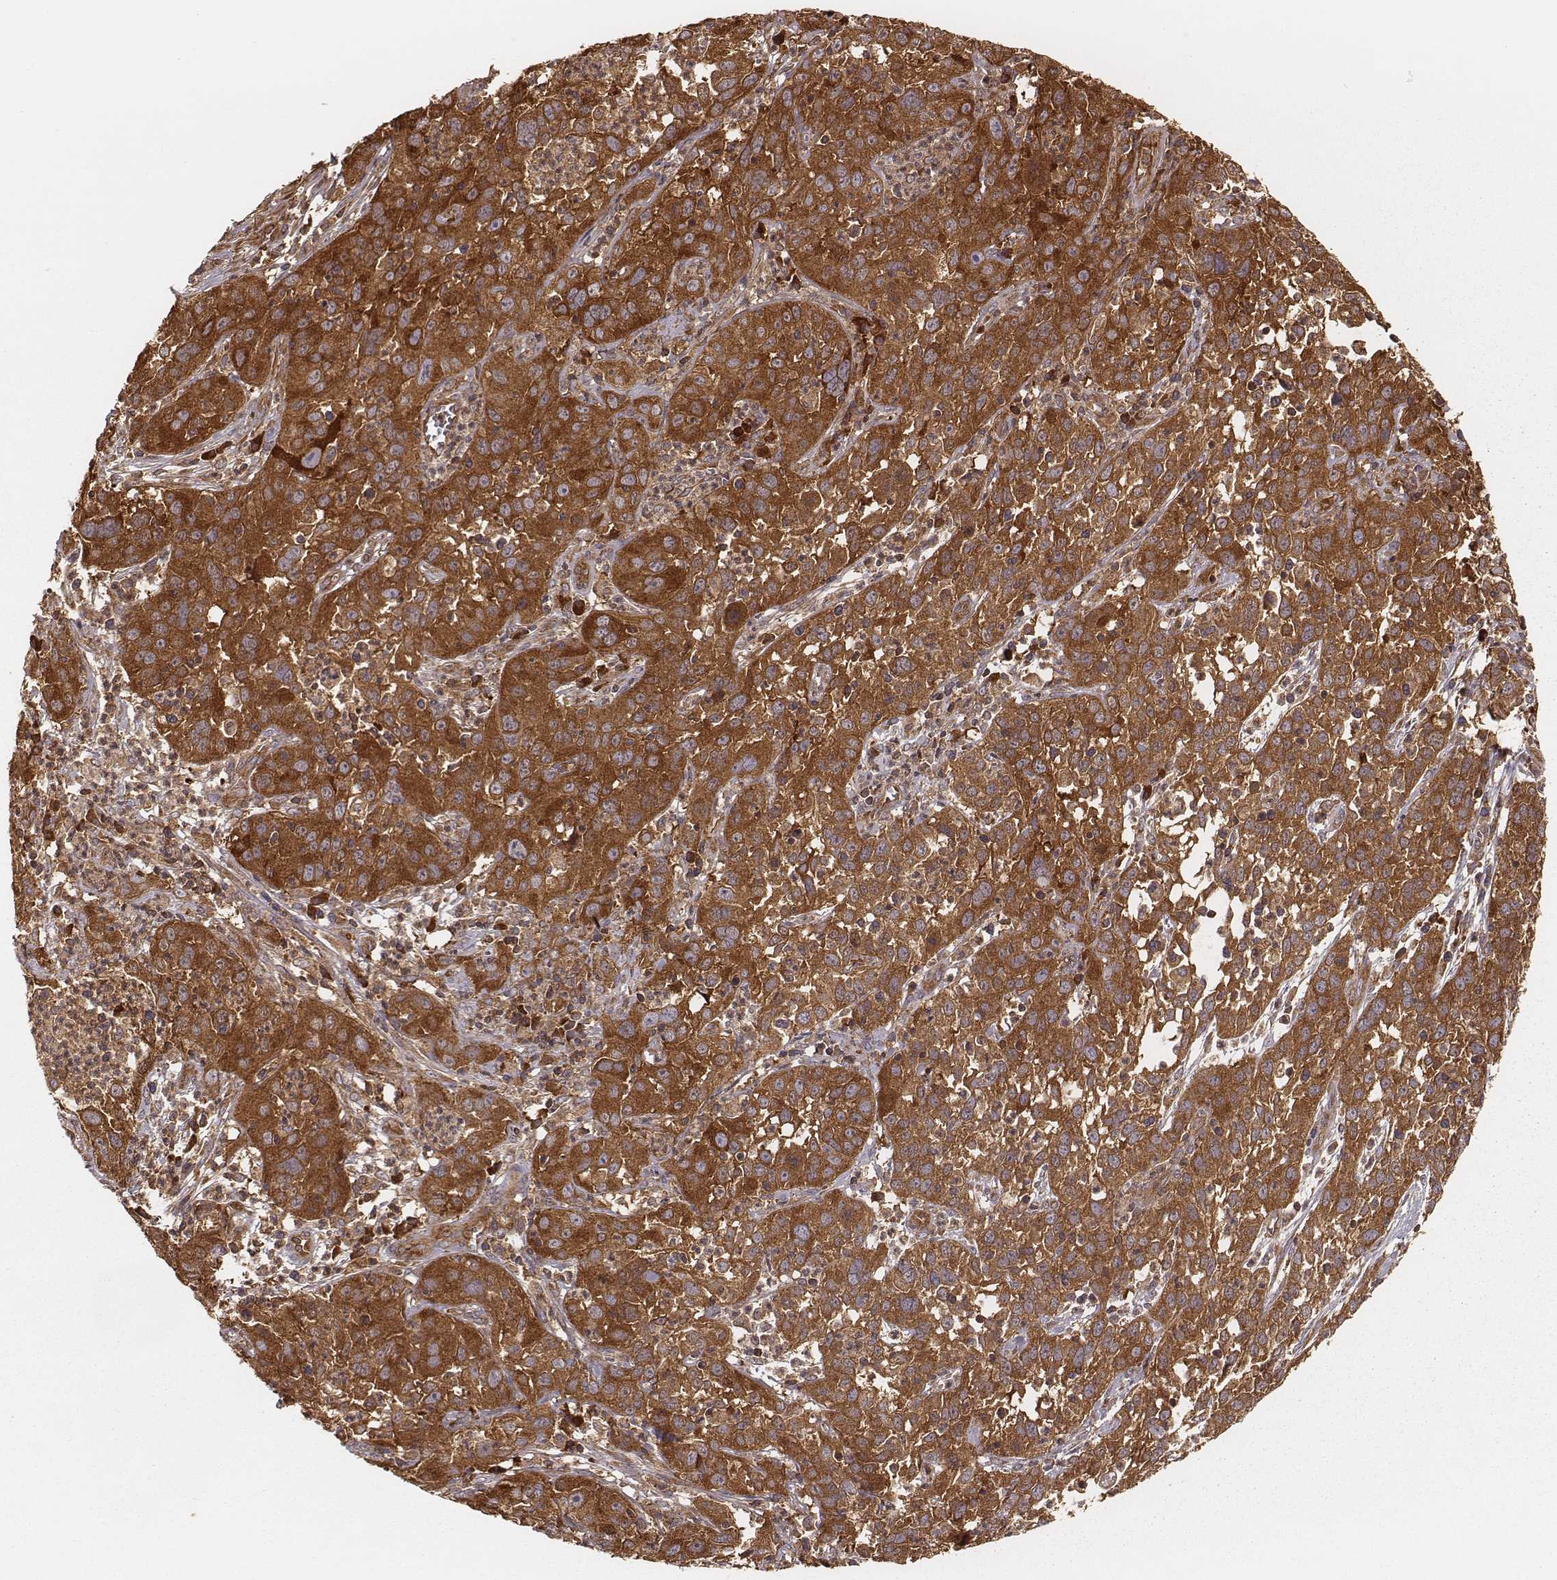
{"staining": {"intensity": "strong", "quantity": ">75%", "location": "cytoplasmic/membranous"}, "tissue": "cervical cancer", "cell_type": "Tumor cells", "image_type": "cancer", "snomed": [{"axis": "morphology", "description": "Squamous cell carcinoma, NOS"}, {"axis": "topography", "description": "Cervix"}], "caption": "Protein analysis of cervical cancer (squamous cell carcinoma) tissue demonstrates strong cytoplasmic/membranous staining in about >75% of tumor cells. (DAB = brown stain, brightfield microscopy at high magnification).", "gene": "CARS1", "patient": {"sex": "female", "age": 32}}